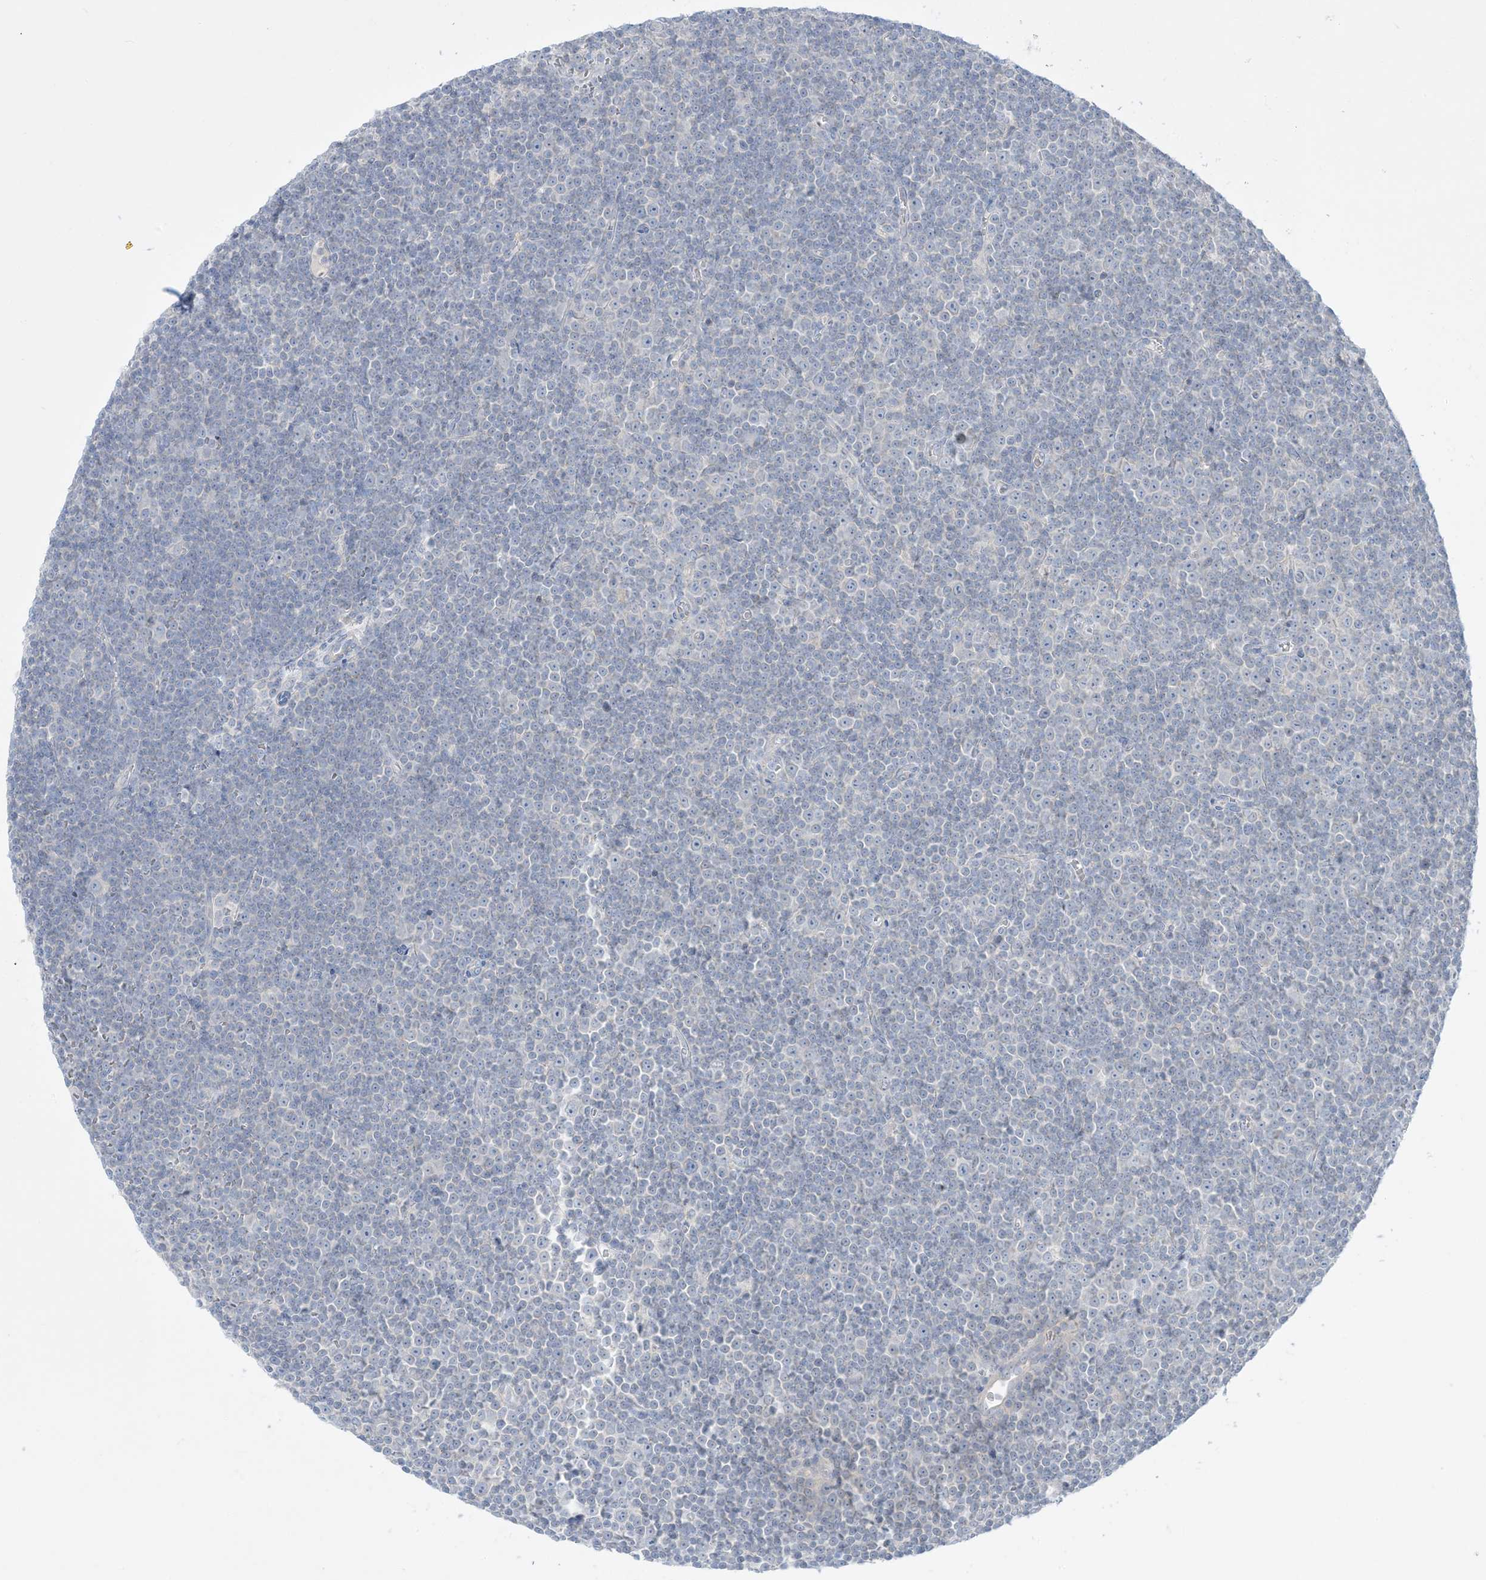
{"staining": {"intensity": "negative", "quantity": "none", "location": "none"}, "tissue": "lymphoma", "cell_type": "Tumor cells", "image_type": "cancer", "snomed": [{"axis": "morphology", "description": "Malignant lymphoma, non-Hodgkin's type, Low grade"}, {"axis": "topography", "description": "Lymph node"}], "caption": "Immunohistochemistry of malignant lymphoma, non-Hodgkin's type (low-grade) demonstrates no staining in tumor cells.", "gene": "FAM184A", "patient": {"sex": "female", "age": 67}}